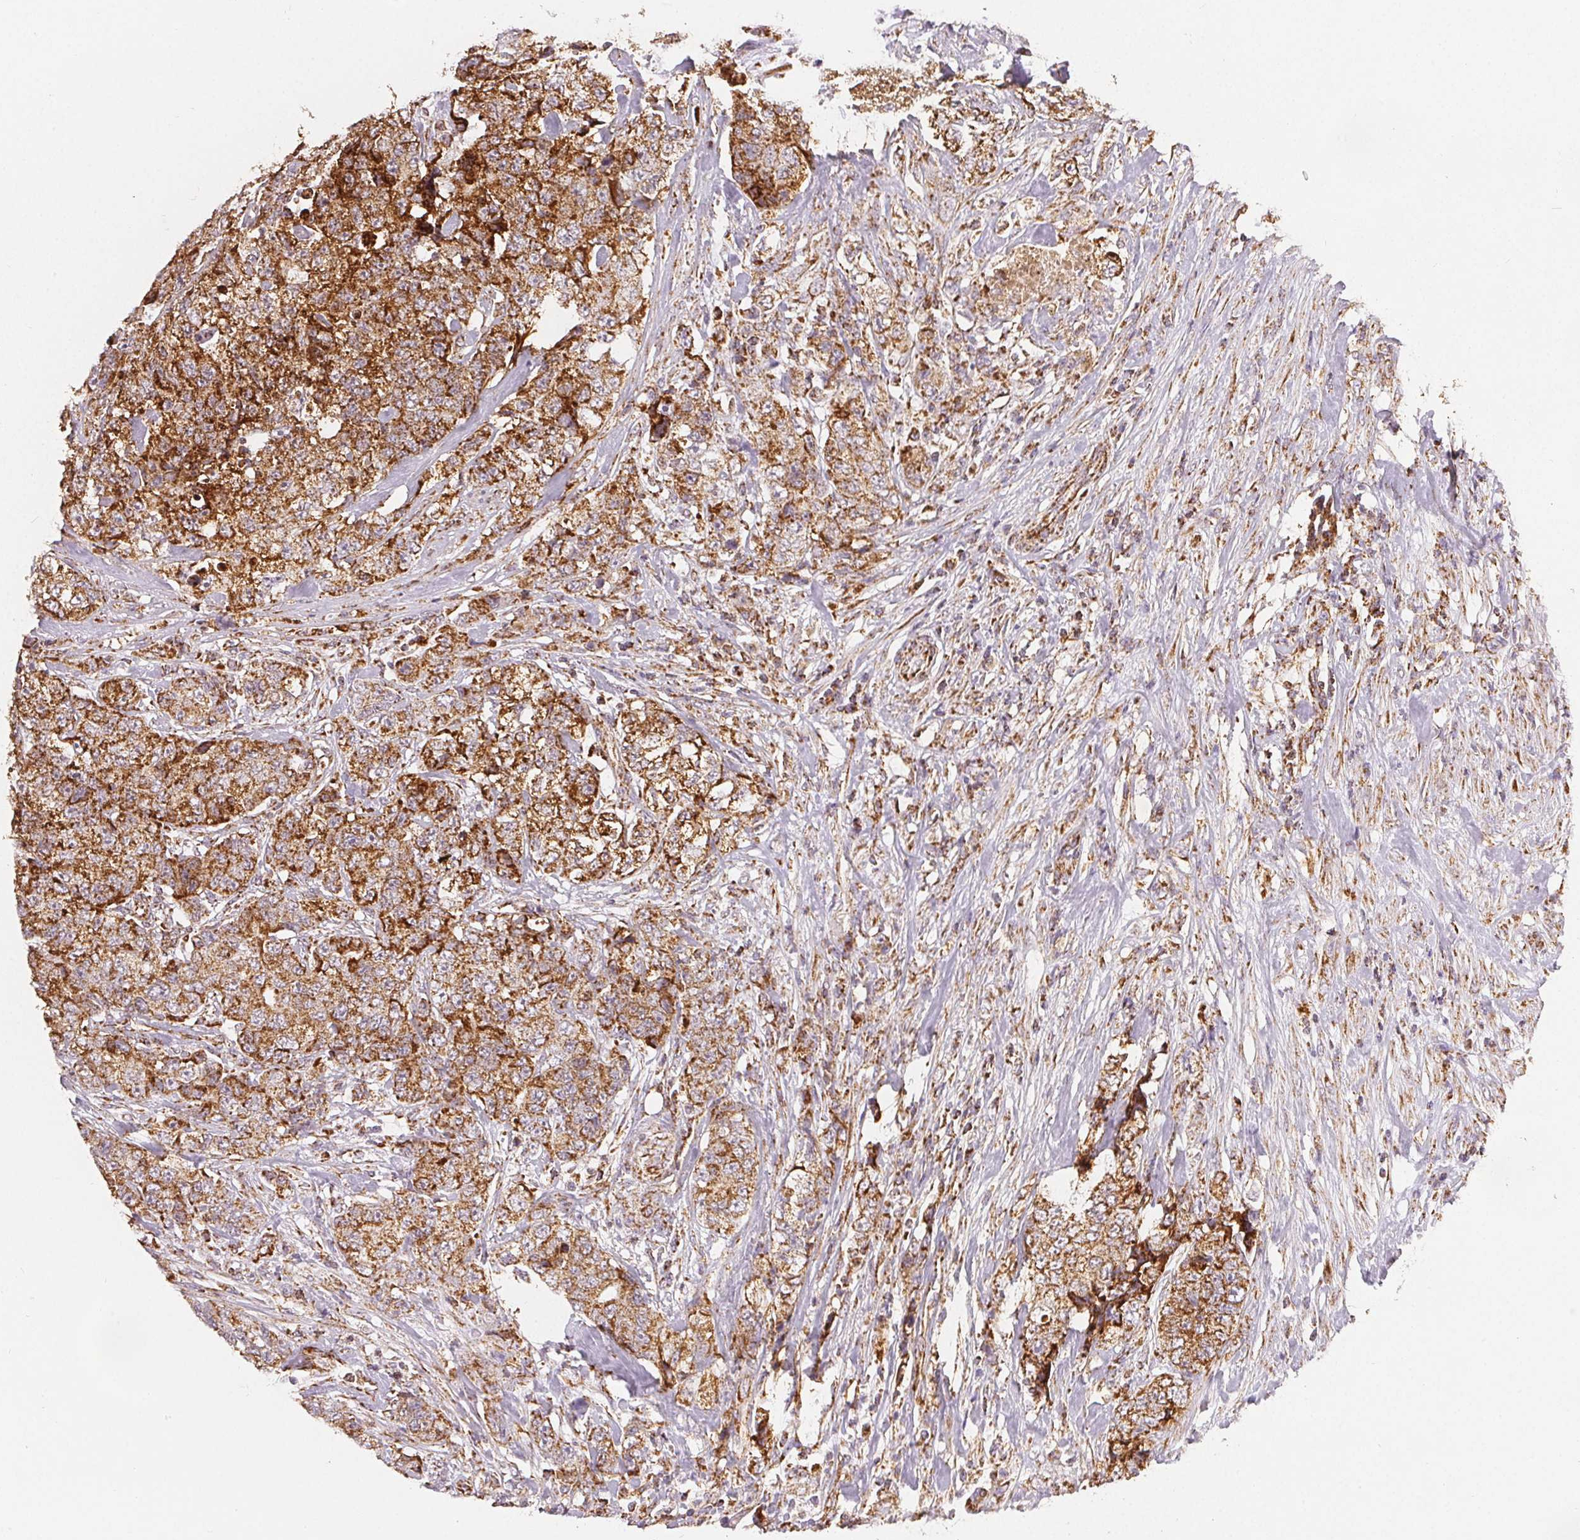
{"staining": {"intensity": "moderate", "quantity": ">75%", "location": "cytoplasmic/membranous"}, "tissue": "urothelial cancer", "cell_type": "Tumor cells", "image_type": "cancer", "snomed": [{"axis": "morphology", "description": "Urothelial carcinoma, High grade"}, {"axis": "topography", "description": "Urinary bladder"}], "caption": "Immunohistochemical staining of high-grade urothelial carcinoma shows moderate cytoplasmic/membranous protein expression in about >75% of tumor cells.", "gene": "SDHB", "patient": {"sex": "female", "age": 78}}